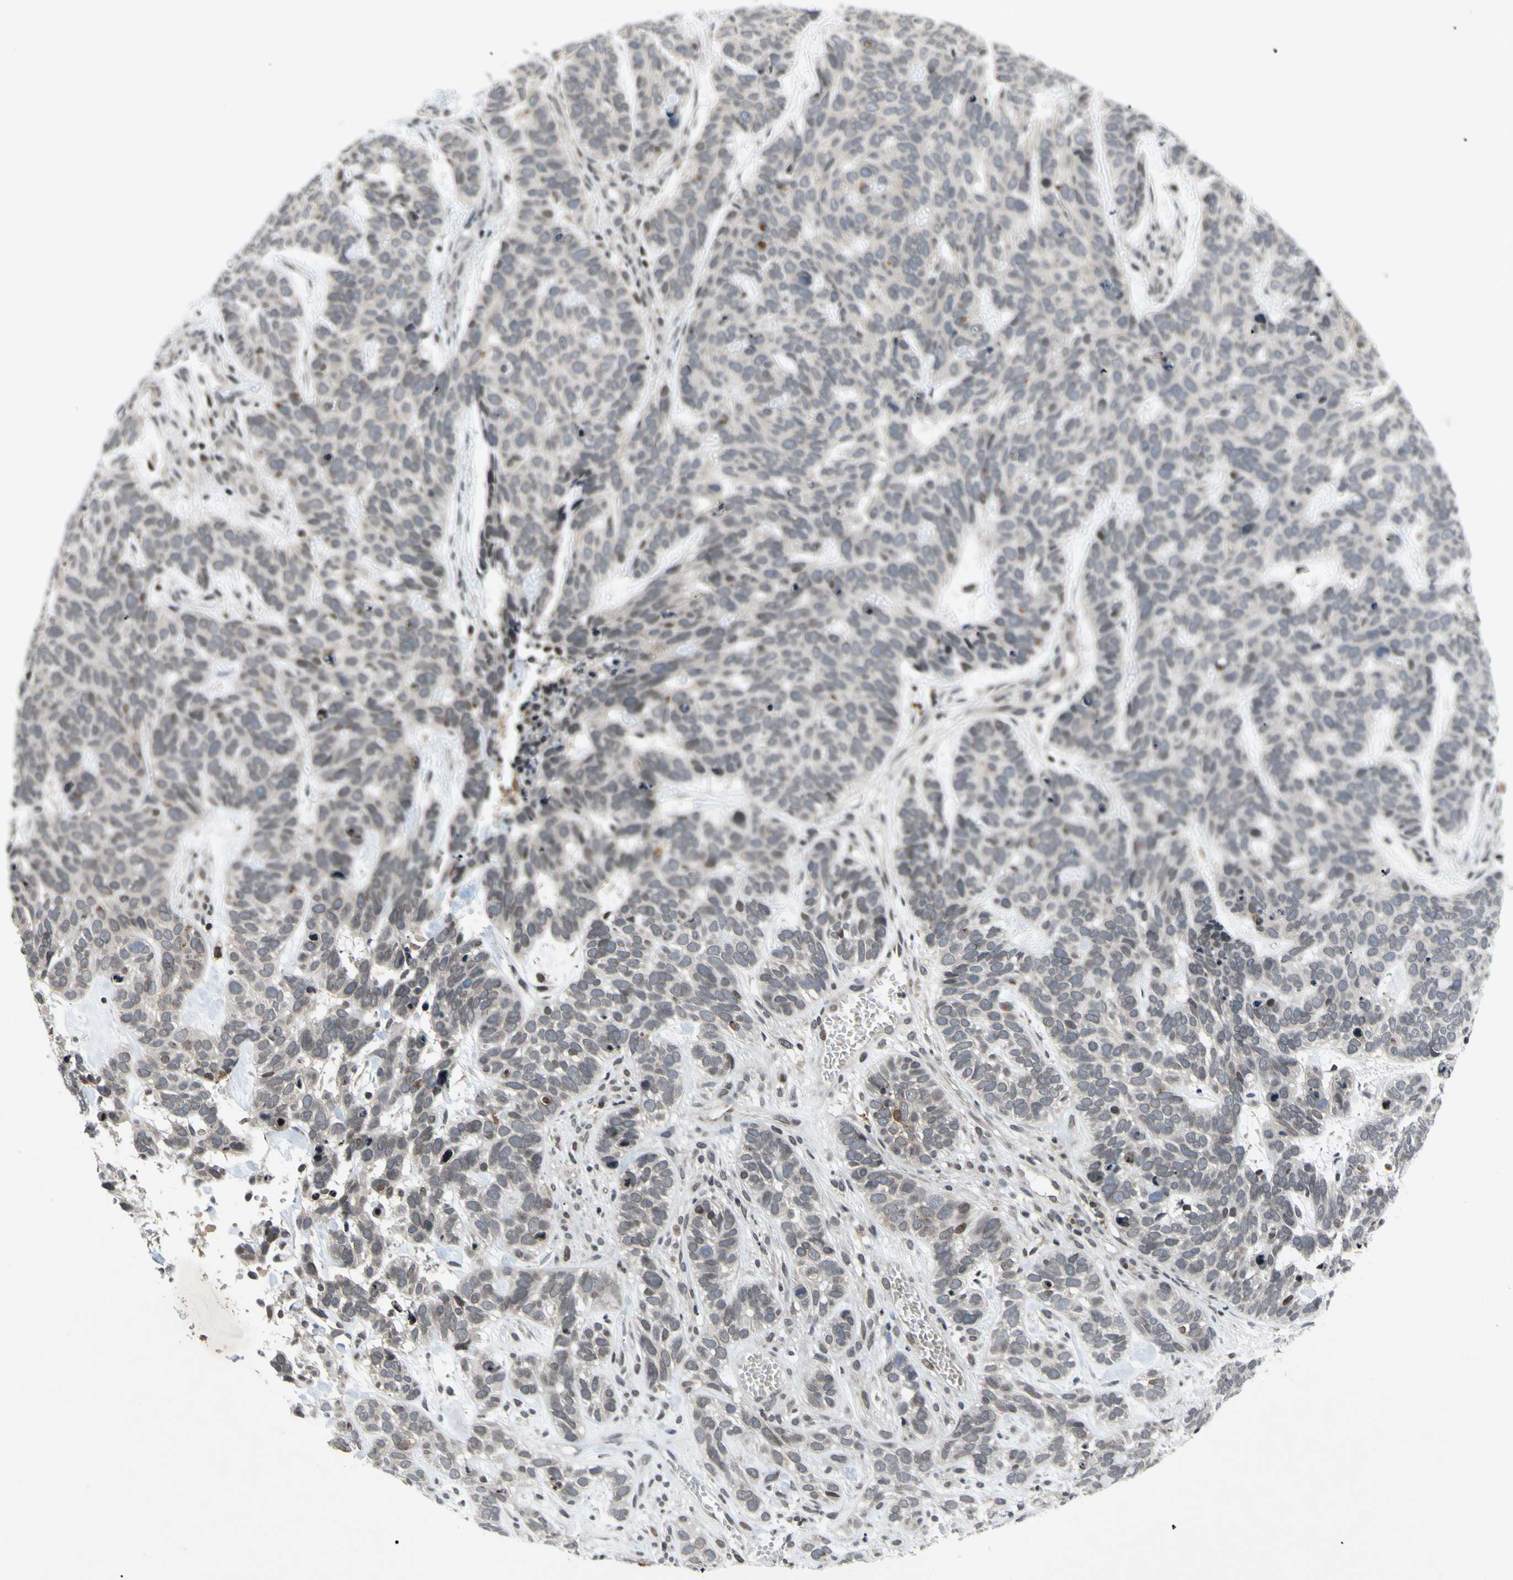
{"staining": {"intensity": "negative", "quantity": "none", "location": "none"}, "tissue": "skin cancer", "cell_type": "Tumor cells", "image_type": "cancer", "snomed": [{"axis": "morphology", "description": "Basal cell carcinoma"}, {"axis": "topography", "description": "Skin"}], "caption": "Skin basal cell carcinoma stained for a protein using immunohistochemistry (IHC) displays no expression tumor cells.", "gene": "XPO1", "patient": {"sex": "male", "age": 87}}